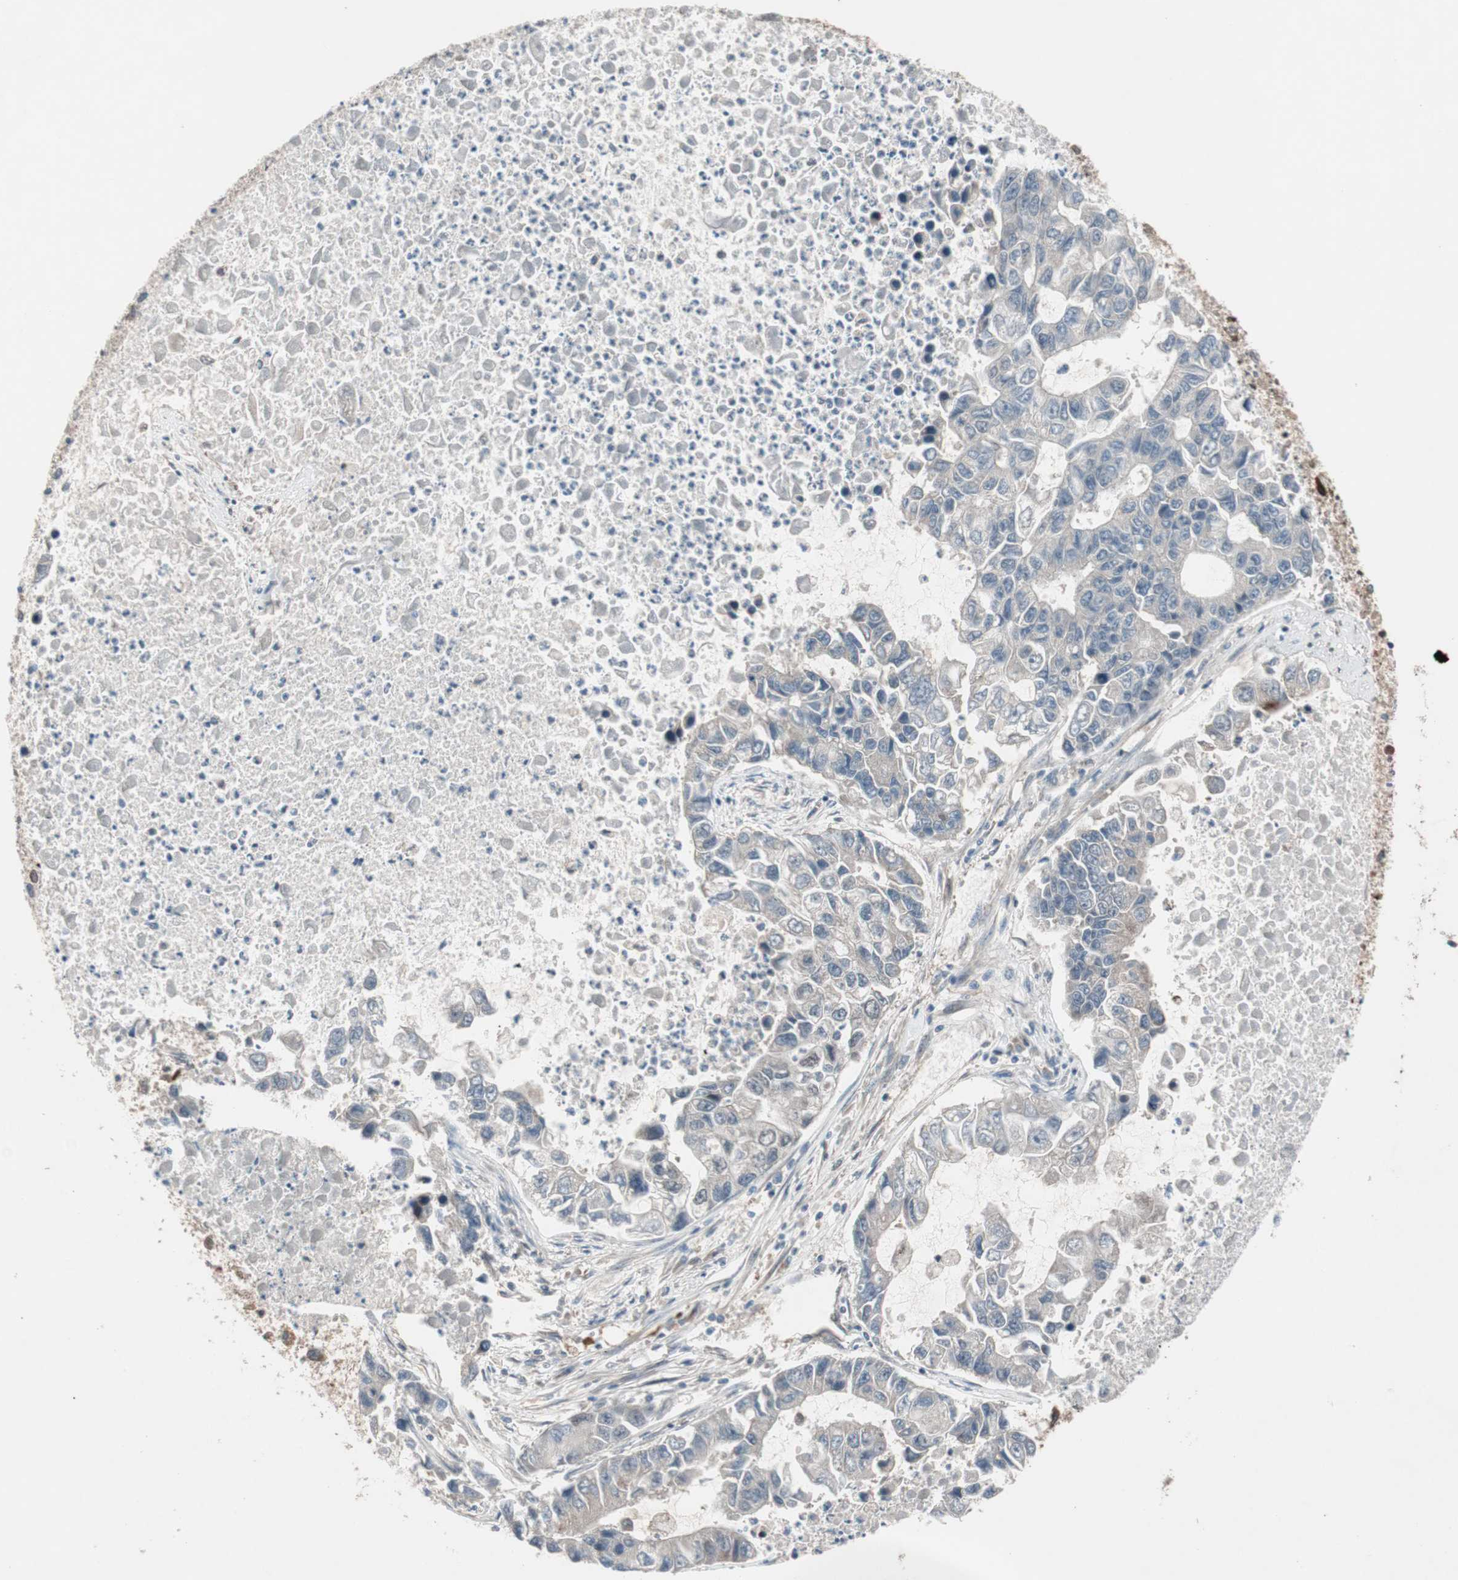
{"staining": {"intensity": "weak", "quantity": ">75%", "location": "cytoplasmic/membranous"}, "tissue": "lung cancer", "cell_type": "Tumor cells", "image_type": "cancer", "snomed": [{"axis": "morphology", "description": "Adenocarcinoma, NOS"}, {"axis": "topography", "description": "Lung"}], "caption": "Brown immunohistochemical staining in lung cancer (adenocarcinoma) exhibits weak cytoplasmic/membranous positivity in about >75% of tumor cells. (brown staining indicates protein expression, while blue staining denotes nuclei).", "gene": "PRKG2", "patient": {"sex": "female", "age": 51}}